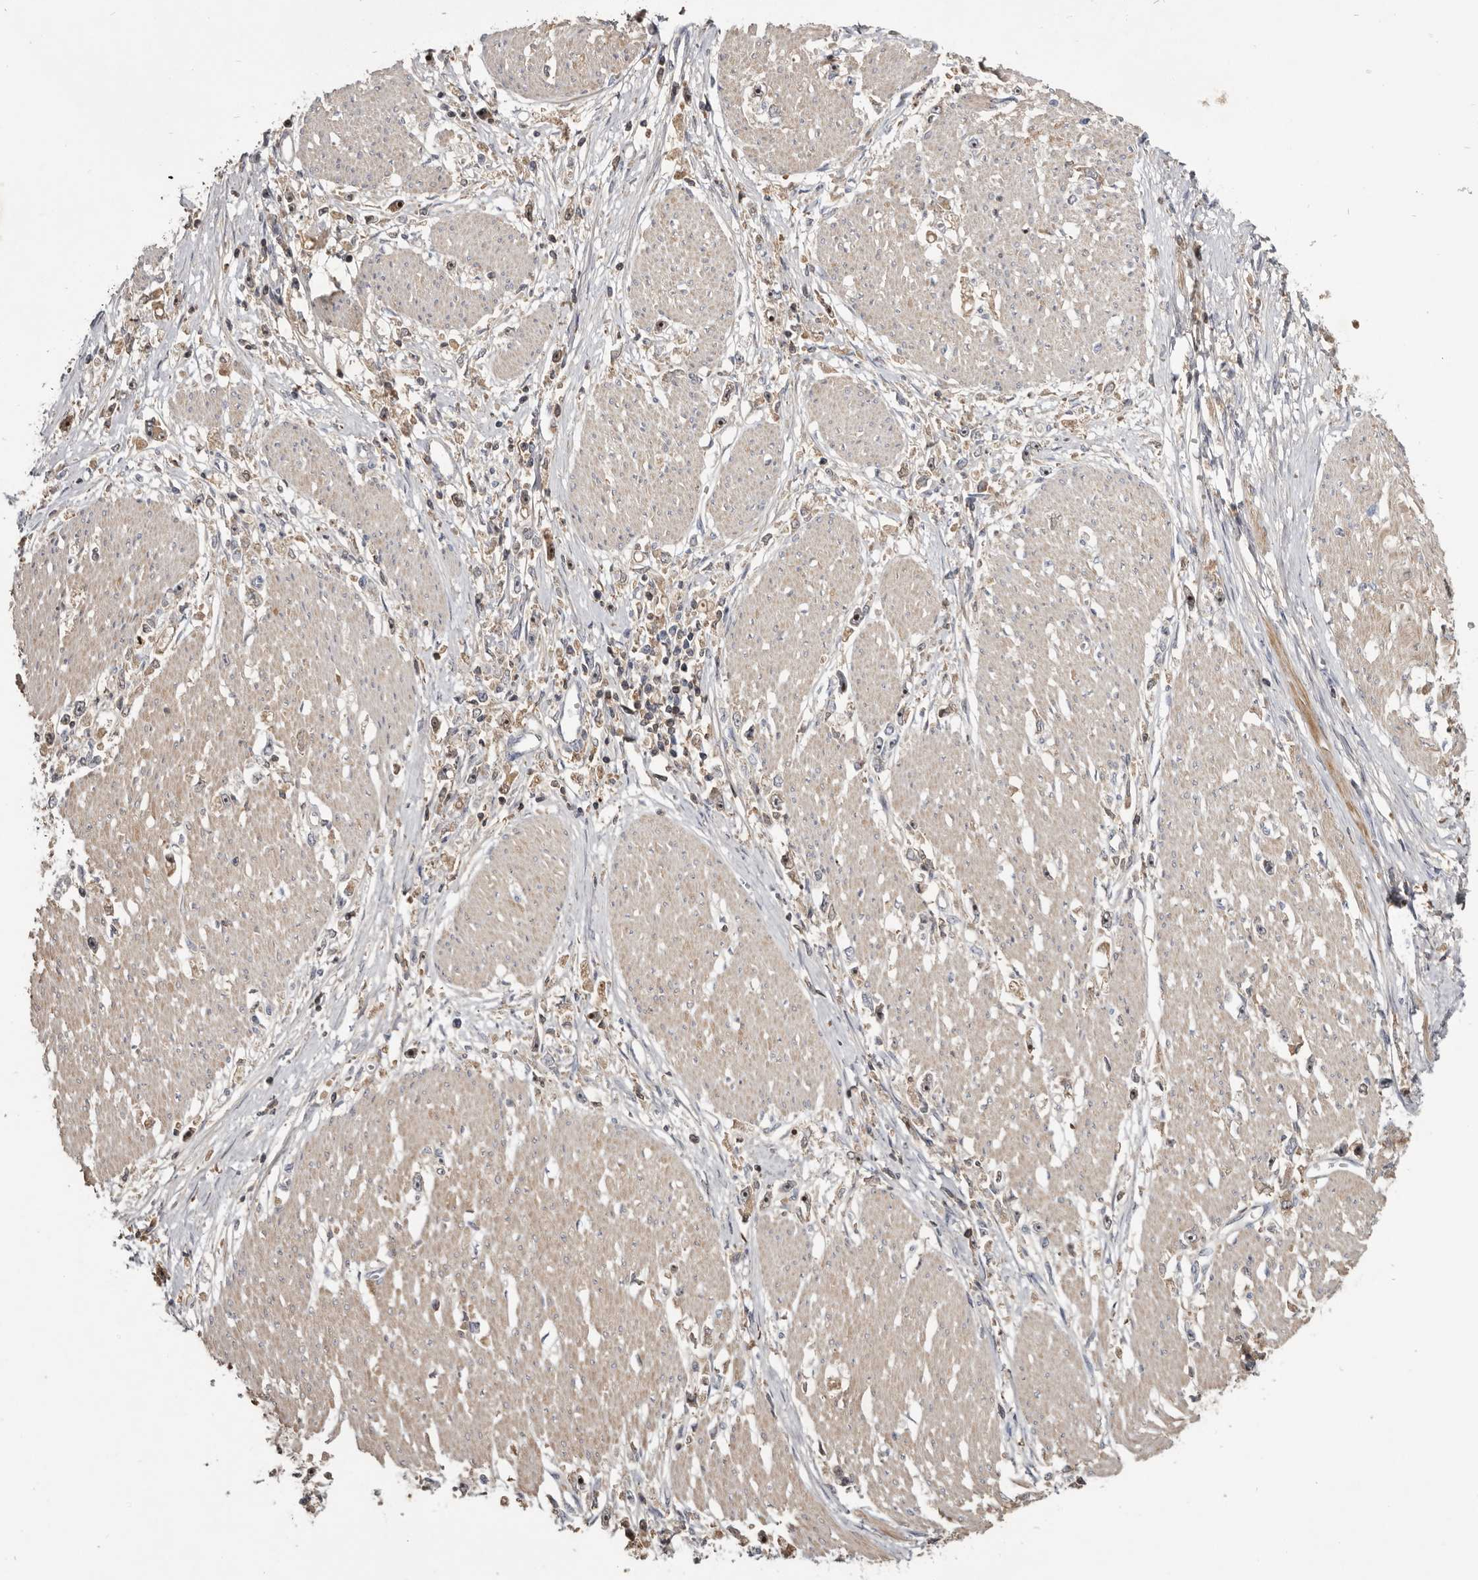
{"staining": {"intensity": "weak", "quantity": "25%-75%", "location": "cytoplasmic/membranous"}, "tissue": "stomach cancer", "cell_type": "Tumor cells", "image_type": "cancer", "snomed": [{"axis": "morphology", "description": "Adenocarcinoma, NOS"}, {"axis": "topography", "description": "Stomach"}], "caption": "There is low levels of weak cytoplasmic/membranous positivity in tumor cells of stomach cancer (adenocarcinoma), as demonstrated by immunohistochemical staining (brown color).", "gene": "TTC39A", "patient": {"sex": "female", "age": 59}}